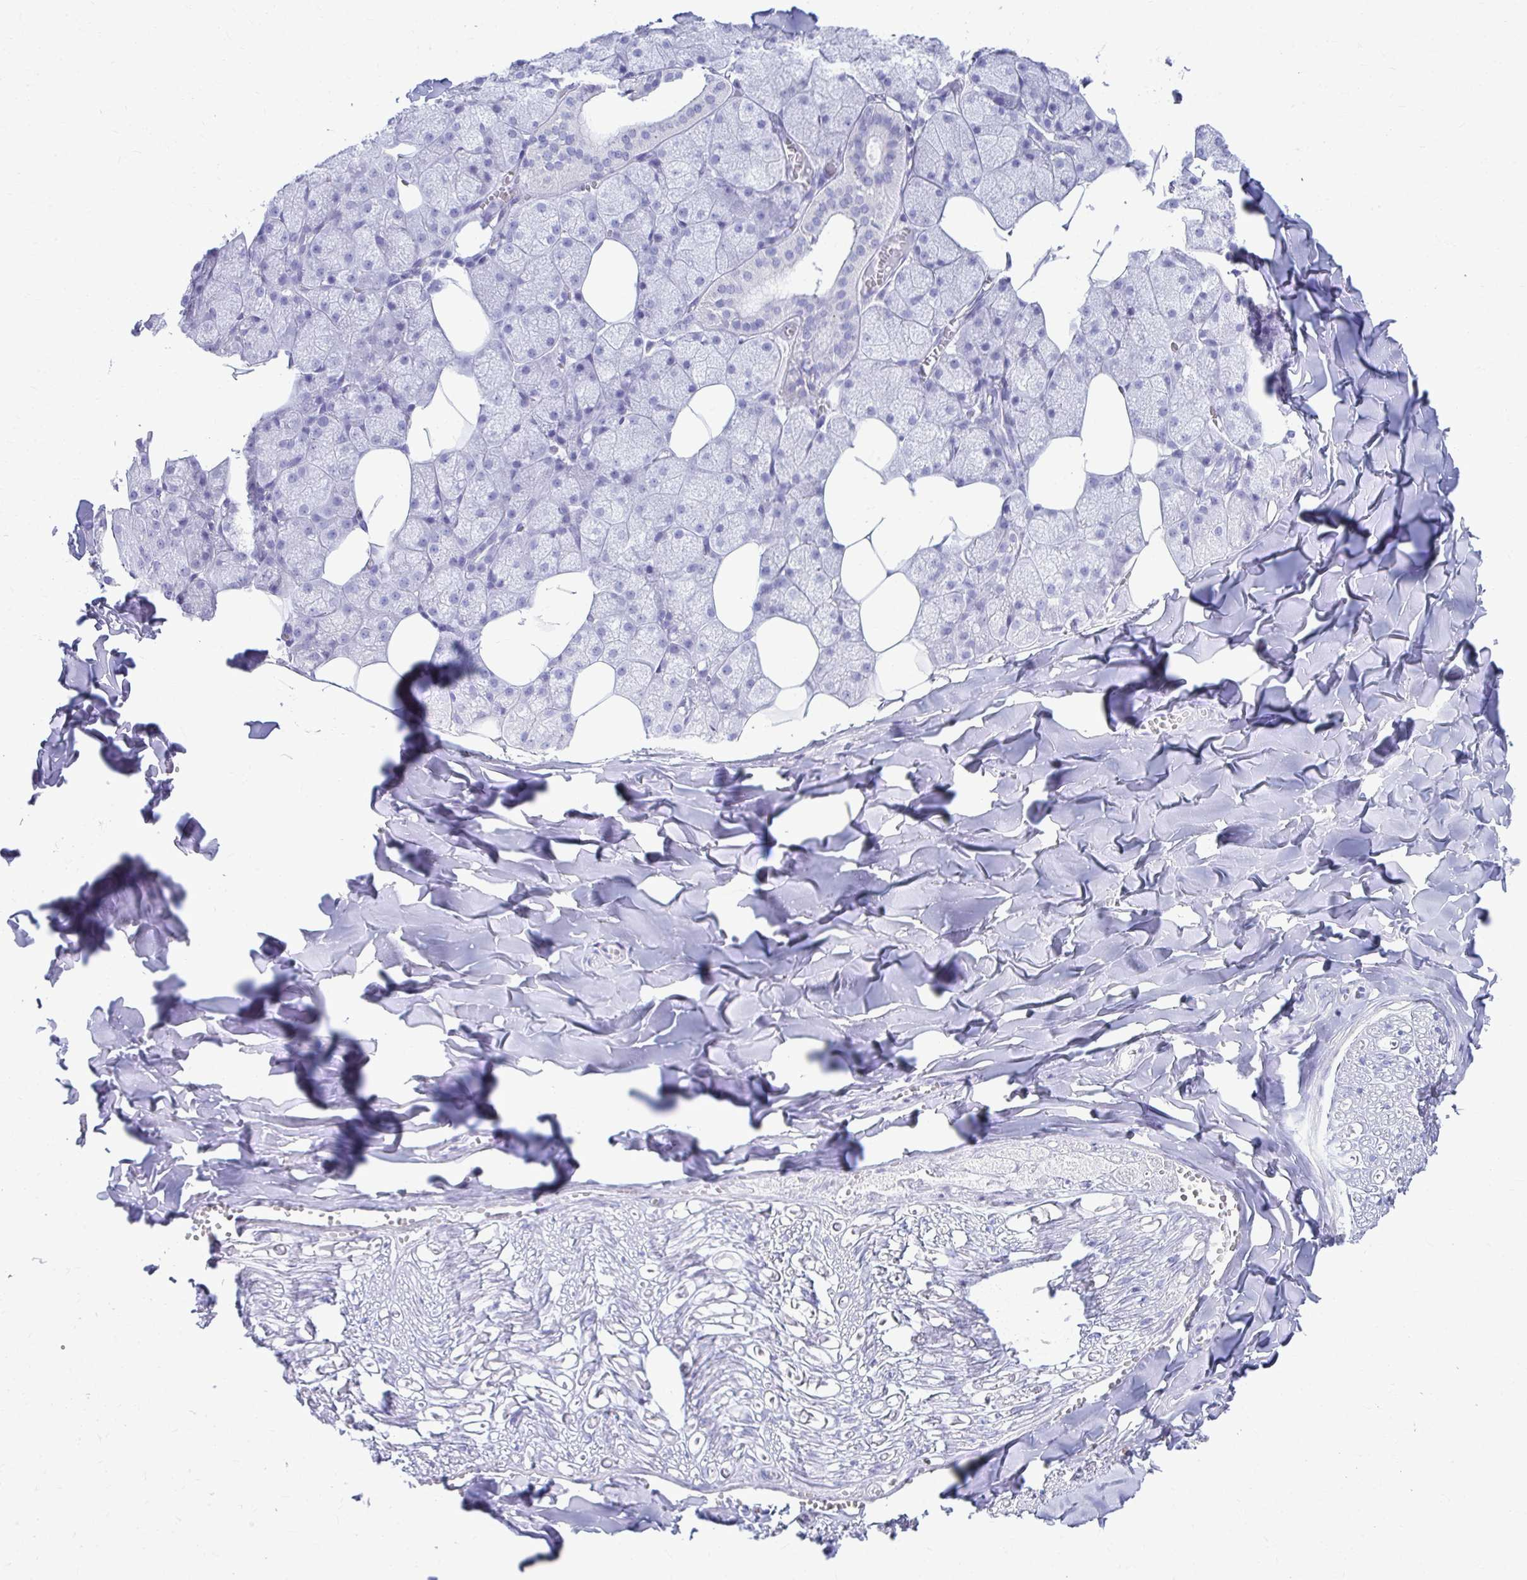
{"staining": {"intensity": "negative", "quantity": "none", "location": "none"}, "tissue": "salivary gland", "cell_type": "Glandular cells", "image_type": "normal", "snomed": [{"axis": "morphology", "description": "Normal tissue, NOS"}, {"axis": "topography", "description": "Salivary gland"}, {"axis": "topography", "description": "Peripheral nerve tissue"}], "caption": "IHC of benign salivary gland exhibits no positivity in glandular cells.", "gene": "ATP4B", "patient": {"sex": "male", "age": 38}}